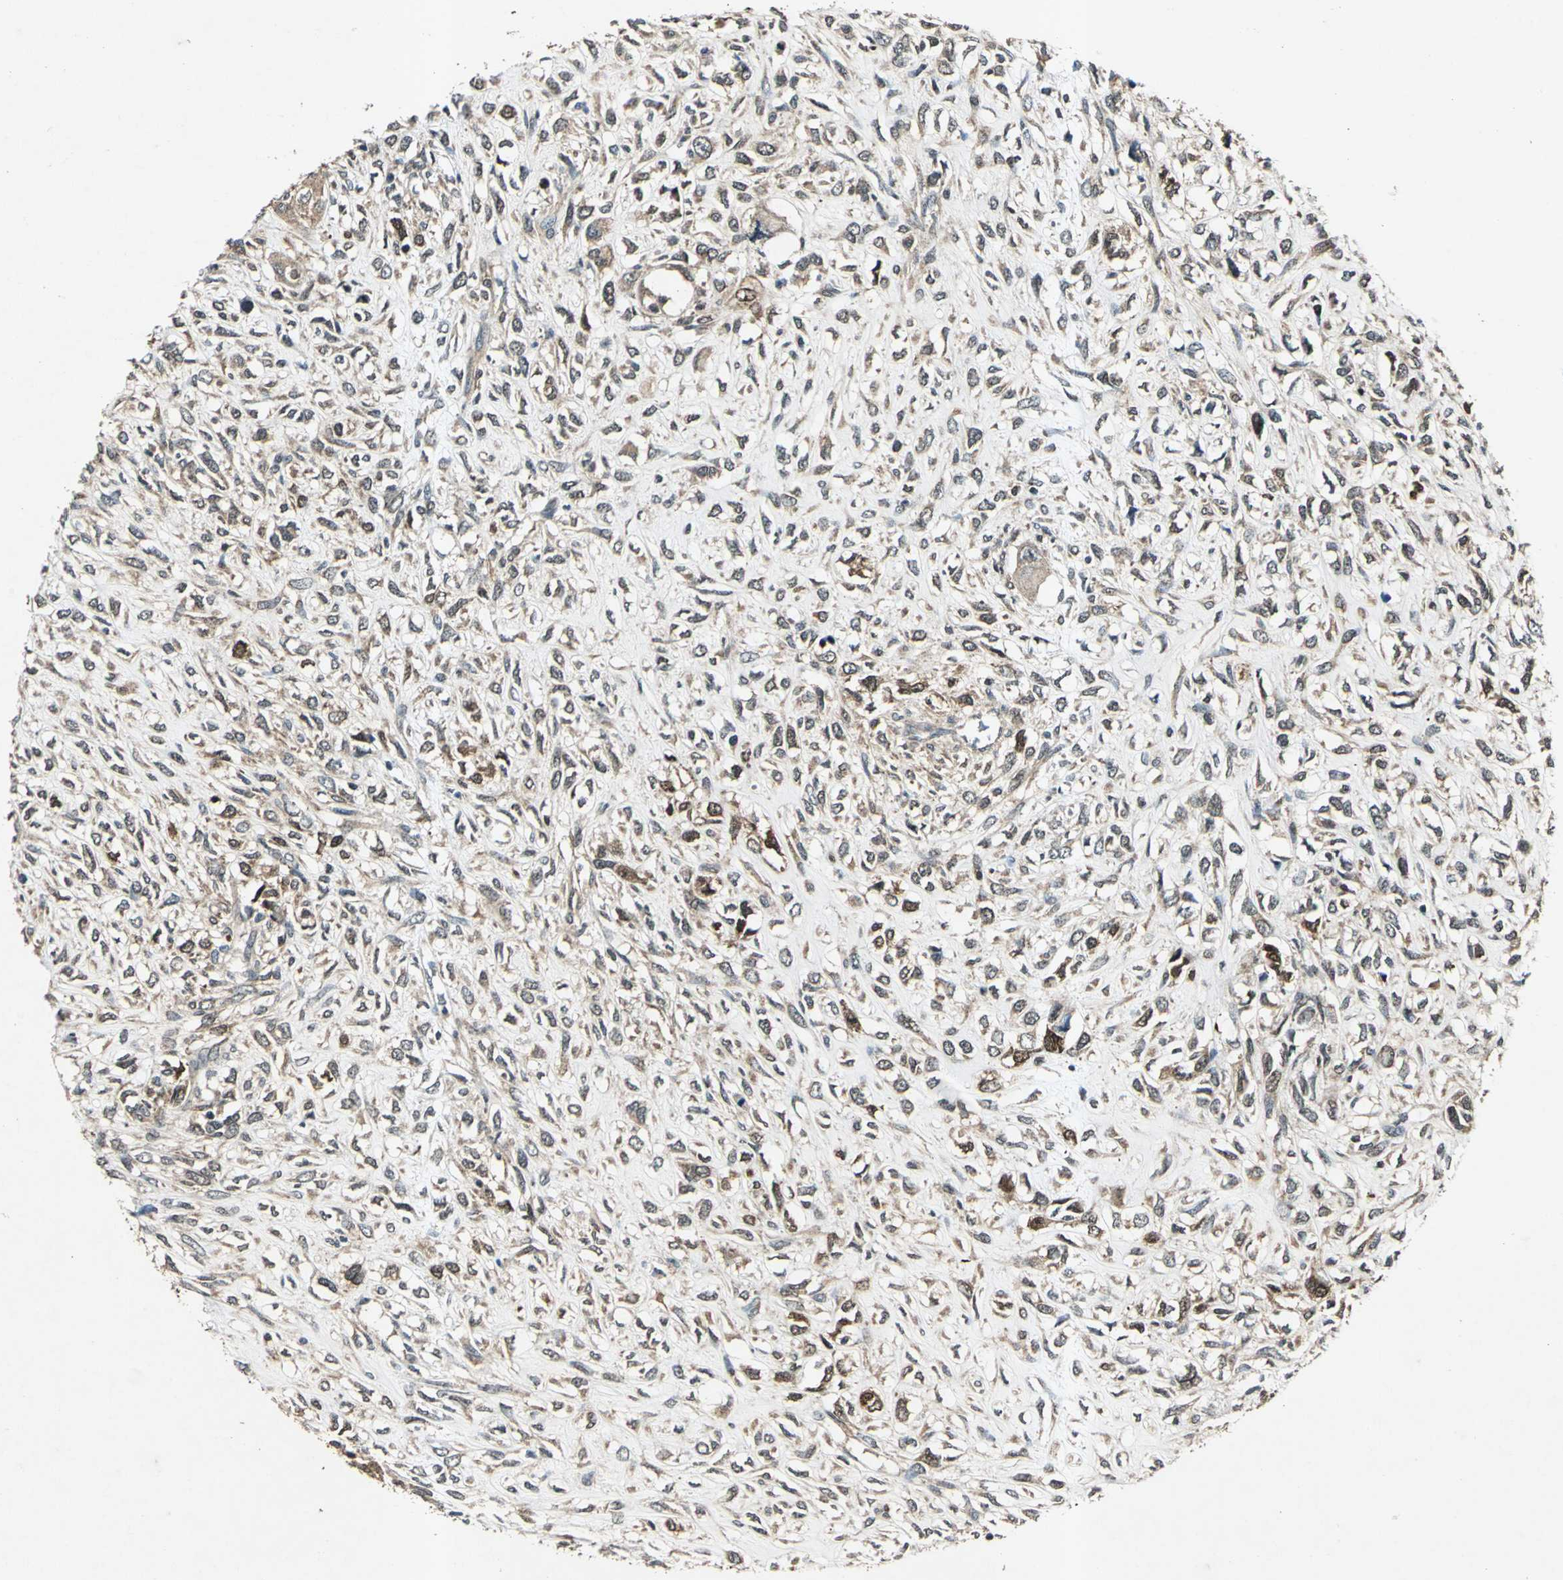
{"staining": {"intensity": "weak", "quantity": ">75%", "location": "cytoplasmic/membranous"}, "tissue": "head and neck cancer", "cell_type": "Tumor cells", "image_type": "cancer", "snomed": [{"axis": "morphology", "description": "Necrosis, NOS"}, {"axis": "morphology", "description": "Neoplasm, malignant, NOS"}, {"axis": "topography", "description": "Salivary gland"}, {"axis": "topography", "description": "Head-Neck"}], "caption": "The immunohistochemical stain shows weak cytoplasmic/membranous staining in tumor cells of head and neck neoplasm (malignant) tissue.", "gene": "AHSA1", "patient": {"sex": "male", "age": 43}}